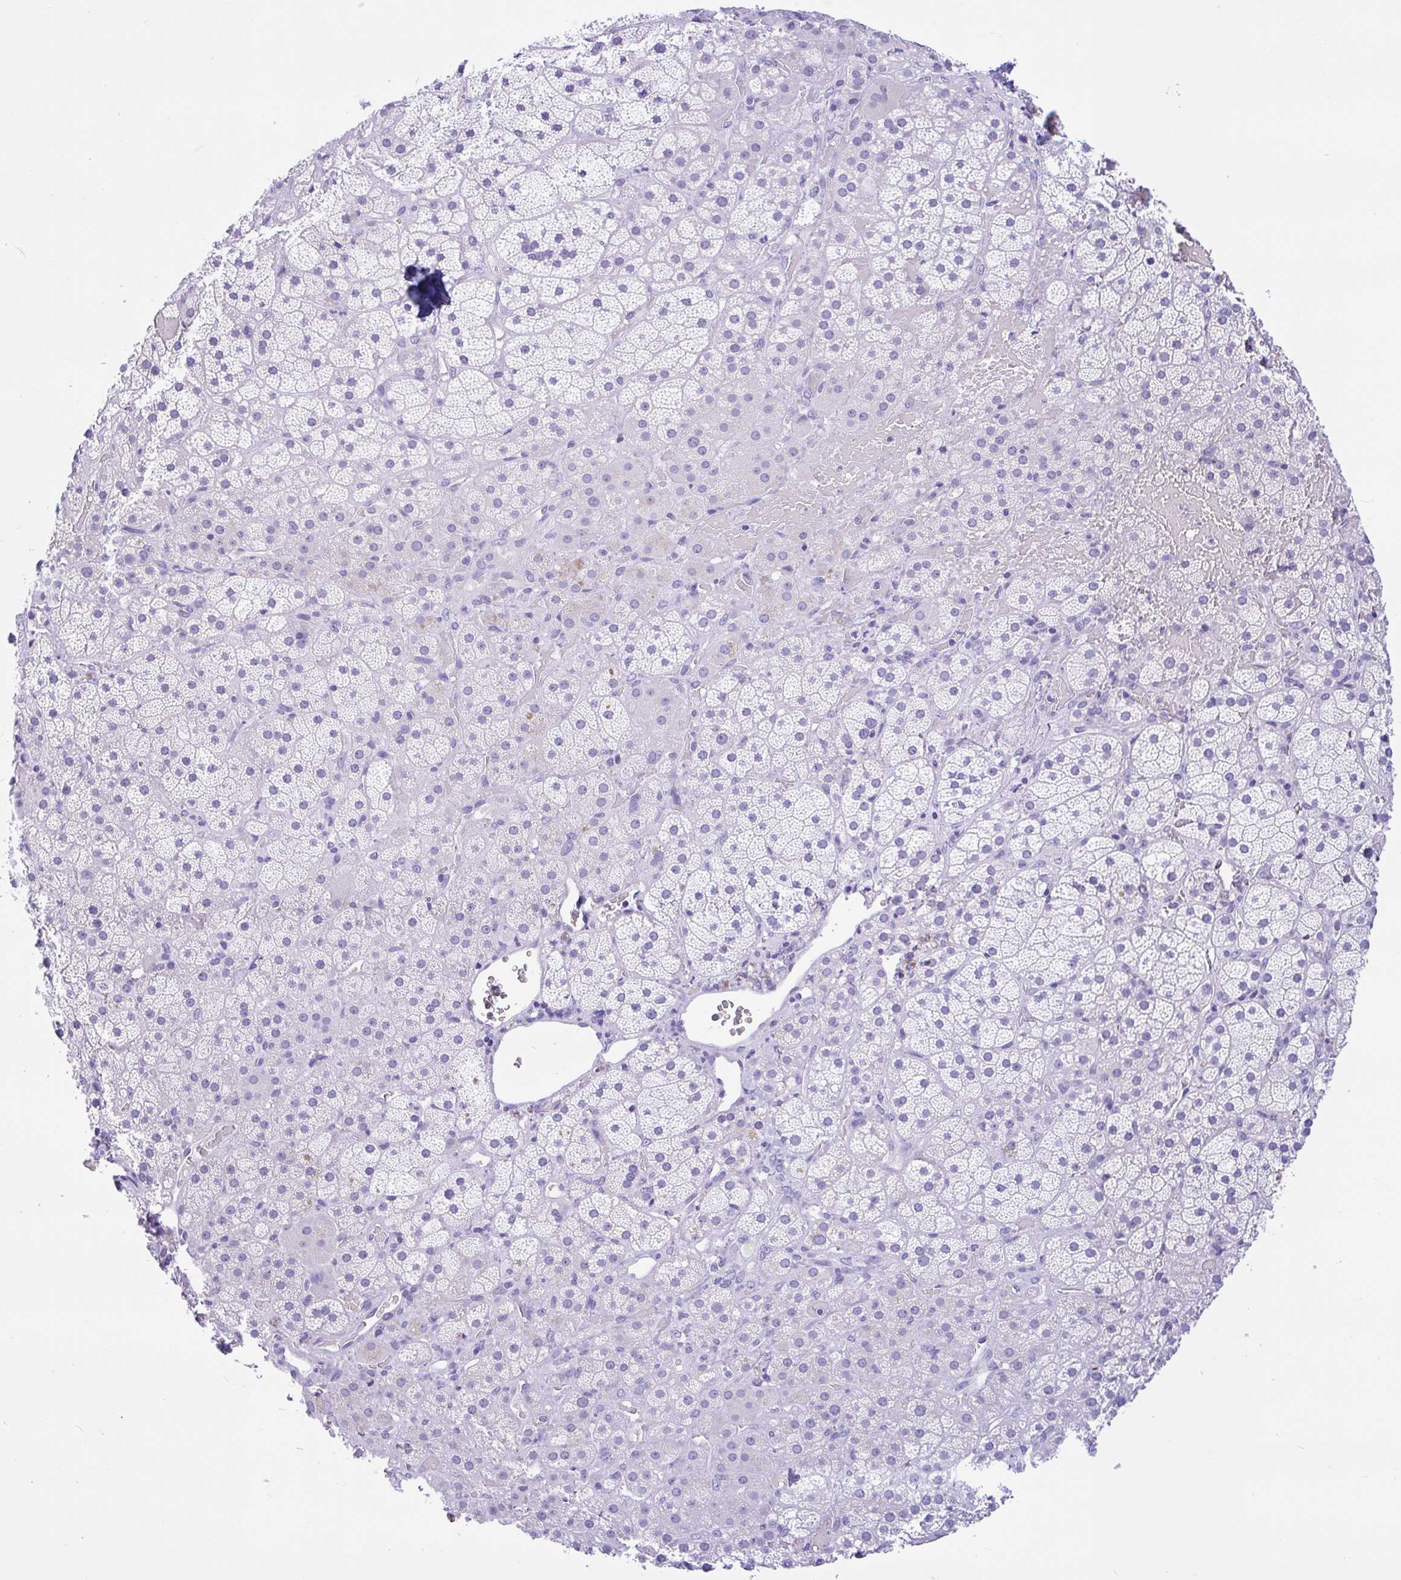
{"staining": {"intensity": "negative", "quantity": "none", "location": "none"}, "tissue": "adrenal gland", "cell_type": "Glandular cells", "image_type": "normal", "snomed": [{"axis": "morphology", "description": "Normal tissue, NOS"}, {"axis": "topography", "description": "Adrenal gland"}], "caption": "High magnification brightfield microscopy of normal adrenal gland stained with DAB (brown) and counterstained with hematoxylin (blue): glandular cells show no significant positivity. The staining is performed using DAB brown chromogen with nuclei counter-stained in using hematoxylin.", "gene": "ZNF319", "patient": {"sex": "male", "age": 57}}